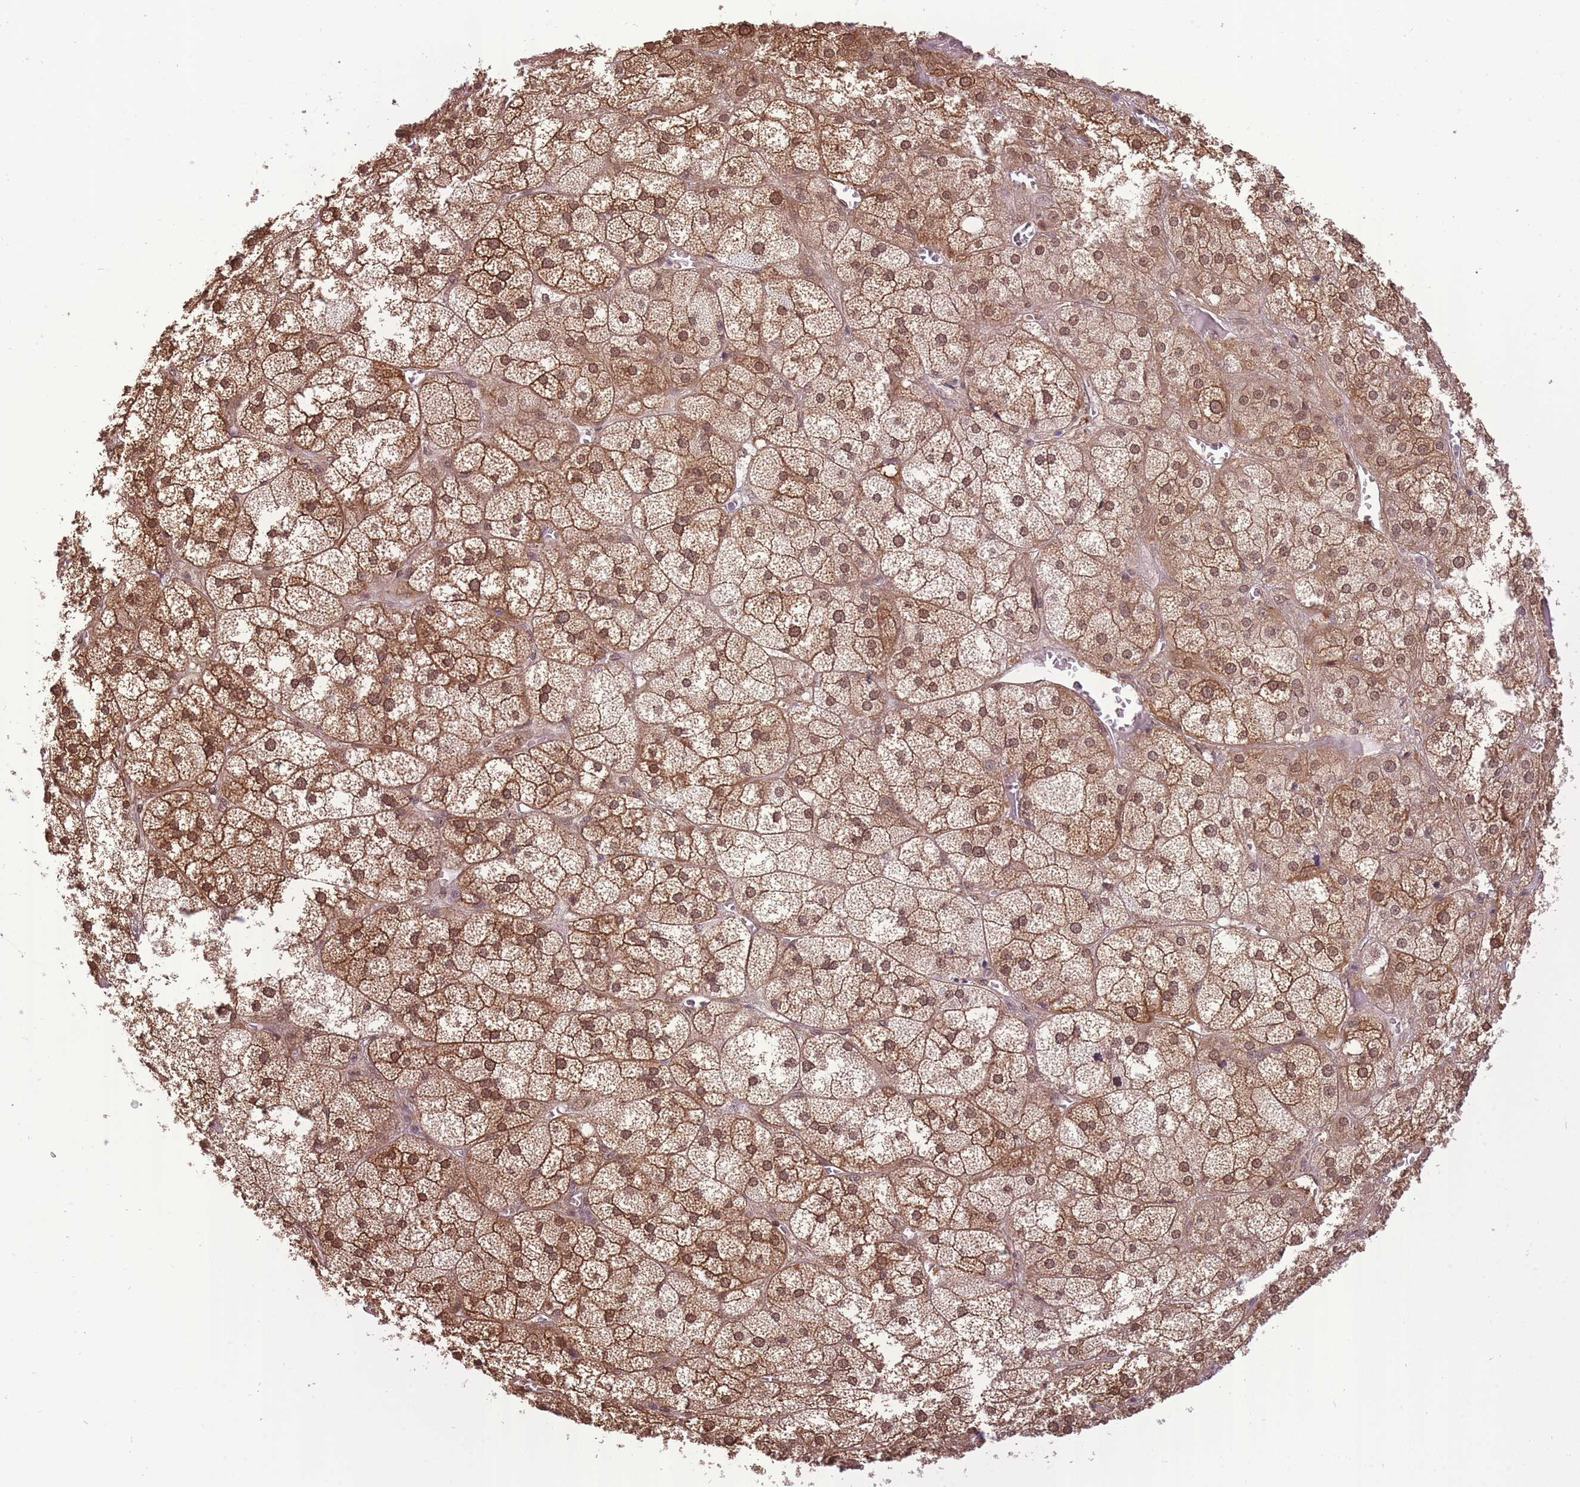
{"staining": {"intensity": "moderate", "quantity": ">75%", "location": "cytoplasmic/membranous,nuclear"}, "tissue": "adrenal gland", "cell_type": "Glandular cells", "image_type": "normal", "snomed": [{"axis": "morphology", "description": "Normal tissue, NOS"}, {"axis": "topography", "description": "Adrenal gland"}], "caption": "A high-resolution micrograph shows immunohistochemistry (IHC) staining of unremarkable adrenal gland, which exhibits moderate cytoplasmic/membranous,nuclear staining in approximately >75% of glandular cells. The staining was performed using DAB (3,3'-diaminobenzidine), with brown indicating positive protein expression. Nuclei are stained blue with hematoxylin.", "gene": "CDIP1", "patient": {"sex": "female", "age": 61}}